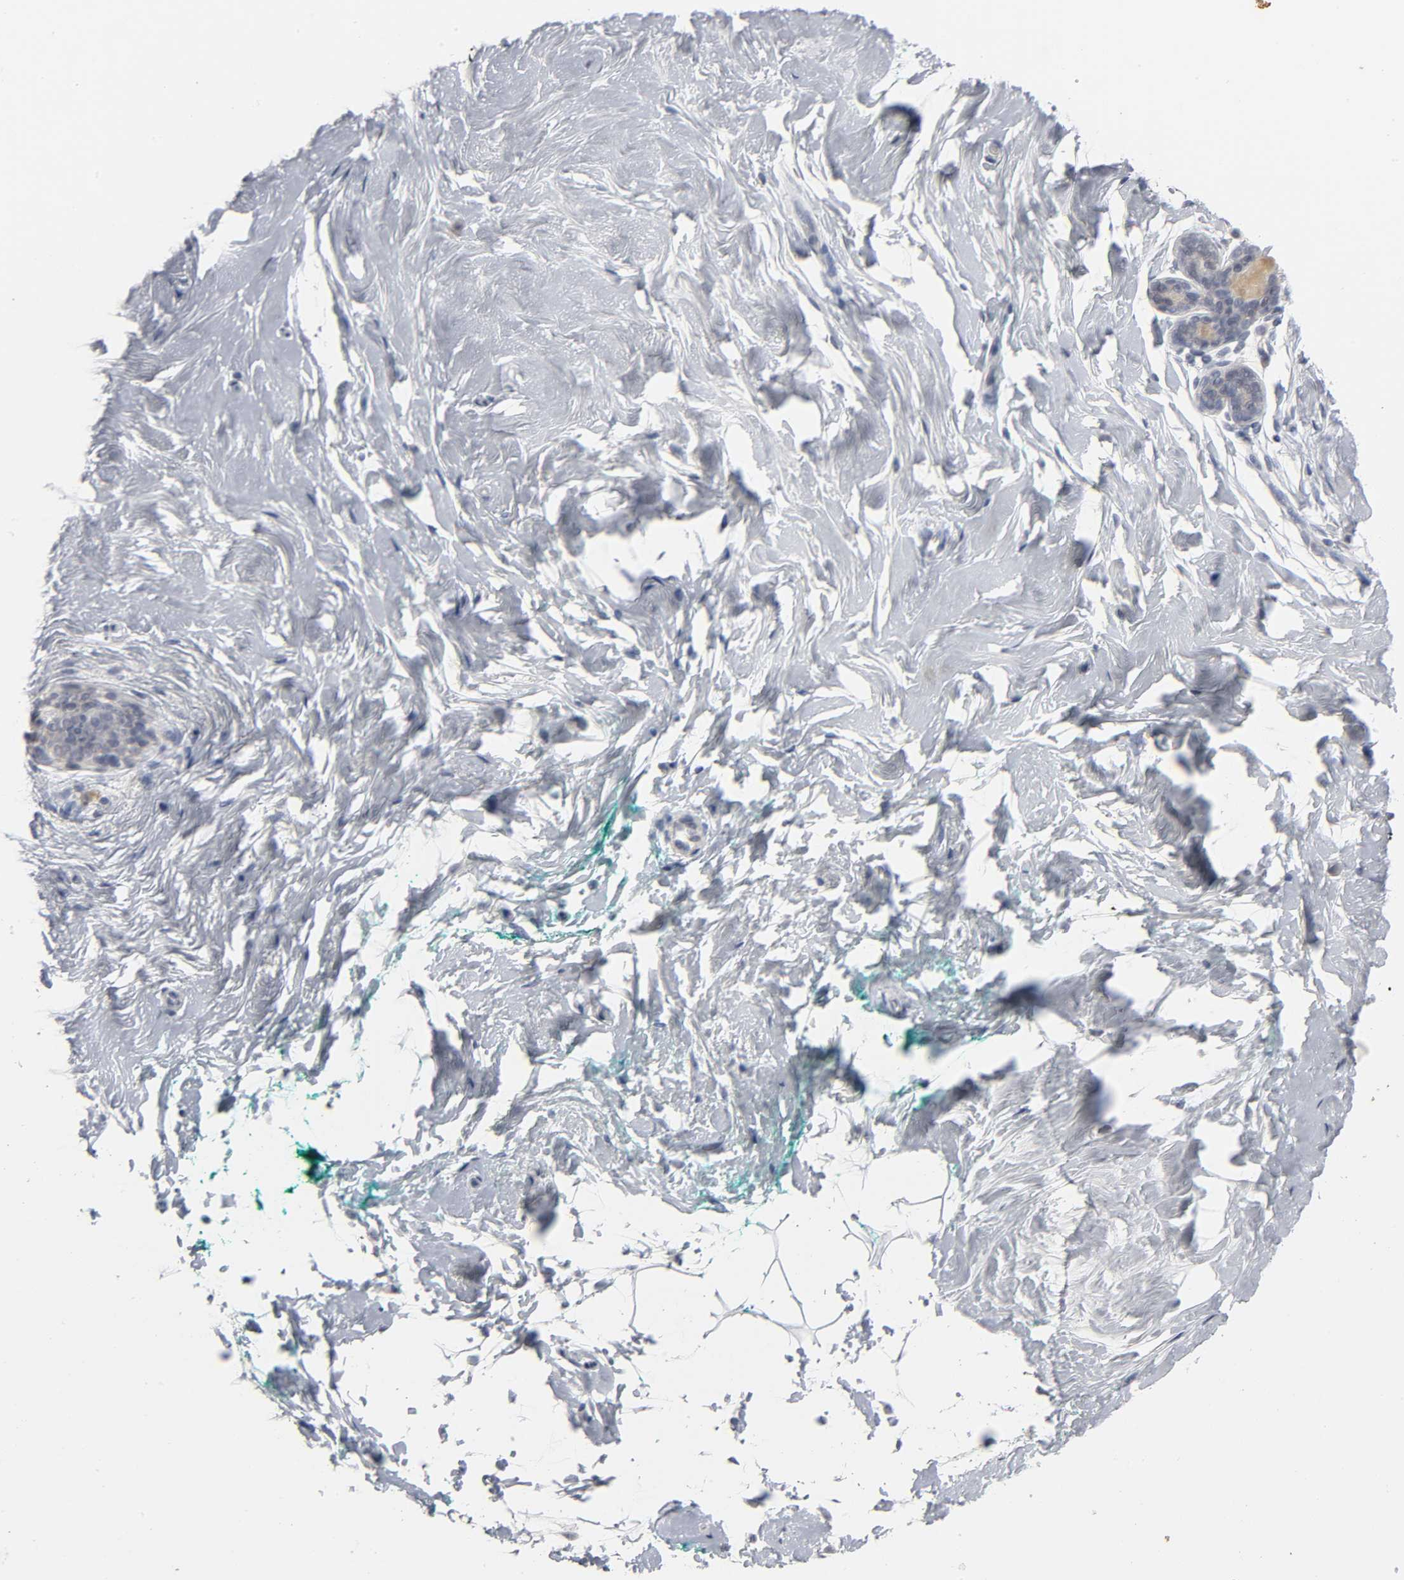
{"staining": {"intensity": "negative", "quantity": "none", "location": "none"}, "tissue": "breast", "cell_type": "Adipocytes", "image_type": "normal", "snomed": [{"axis": "morphology", "description": "Normal tissue, NOS"}, {"axis": "topography", "description": "Breast"}], "caption": "Histopathology image shows no protein staining in adipocytes of benign breast.", "gene": "TCAP", "patient": {"sex": "female", "age": 52}}